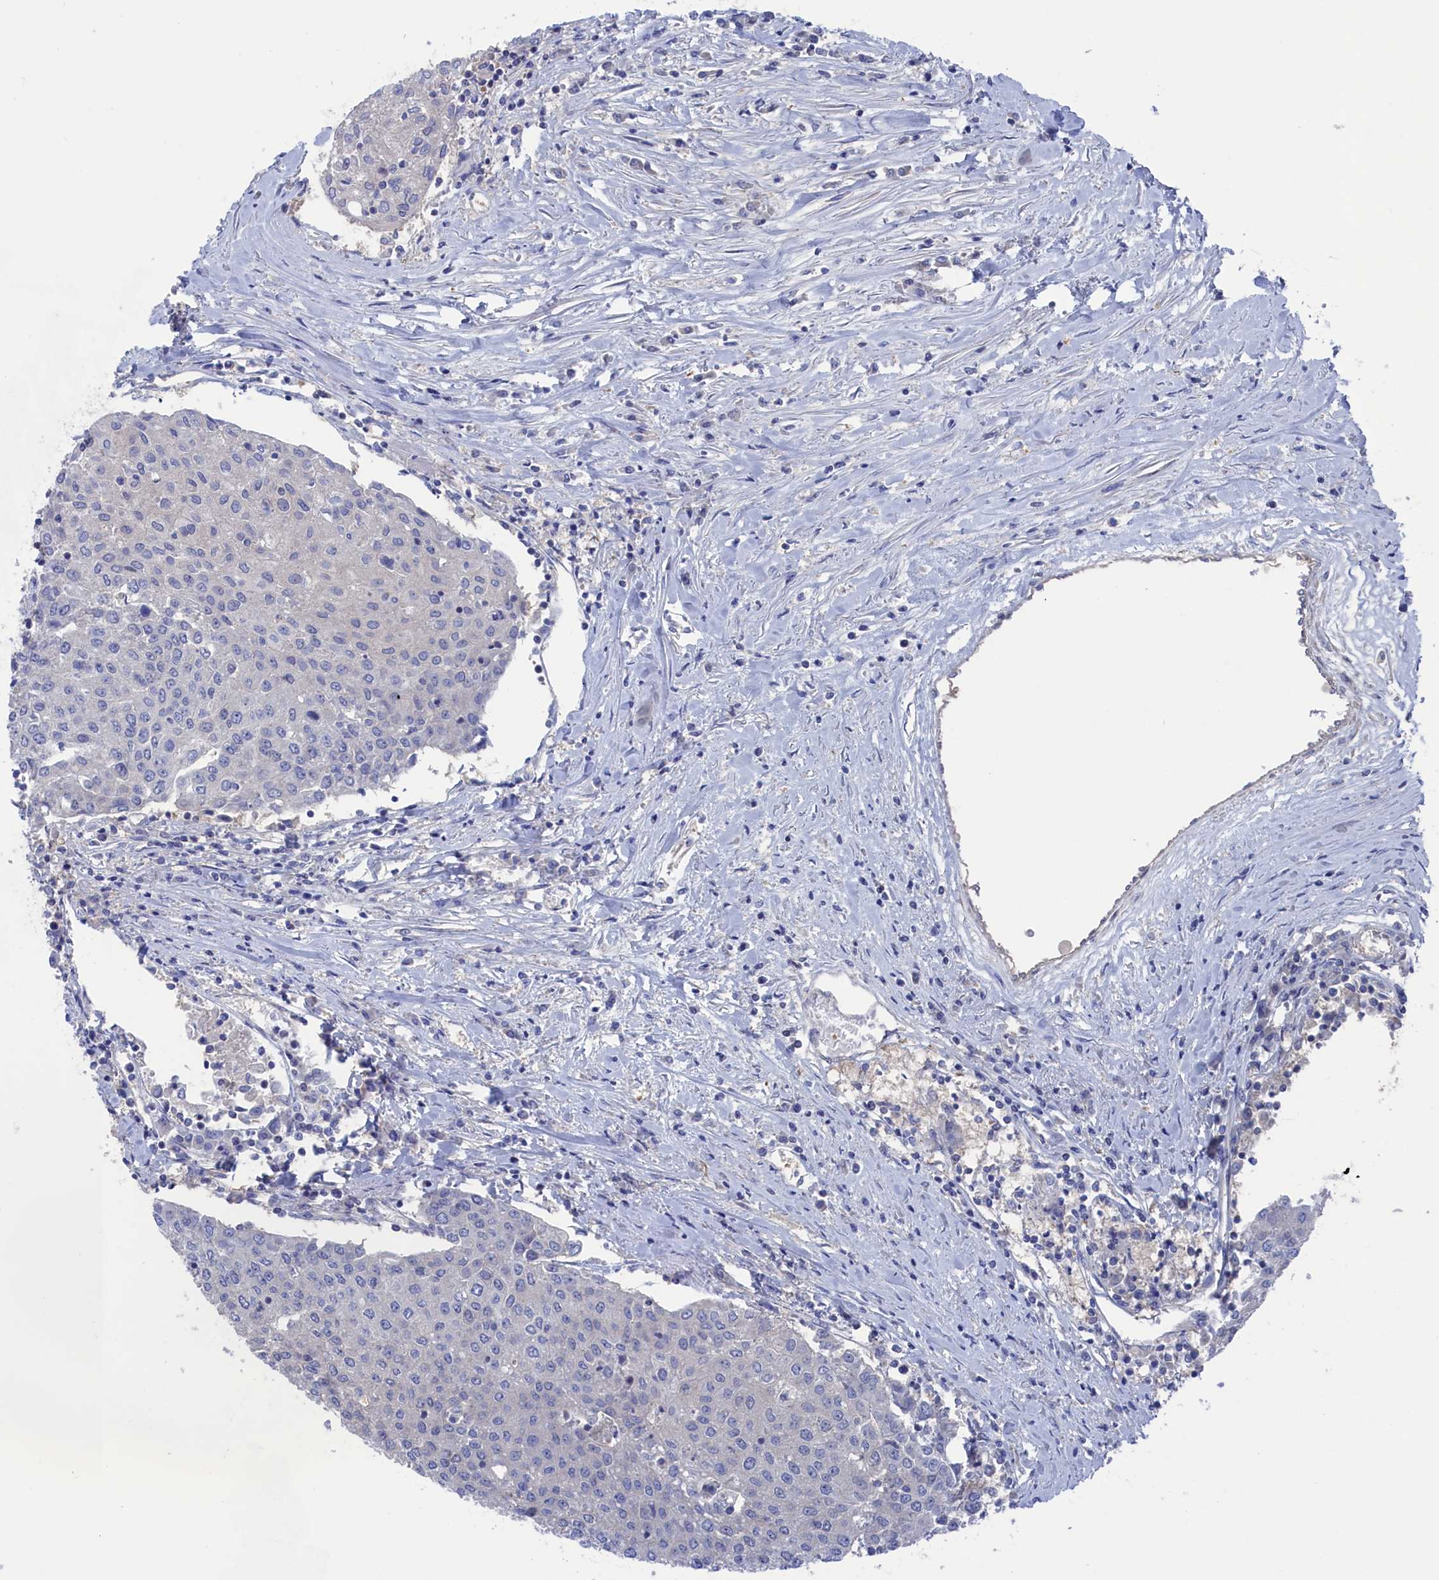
{"staining": {"intensity": "negative", "quantity": "none", "location": "none"}, "tissue": "urothelial cancer", "cell_type": "Tumor cells", "image_type": "cancer", "snomed": [{"axis": "morphology", "description": "Urothelial carcinoma, High grade"}, {"axis": "topography", "description": "Urinary bladder"}], "caption": "DAB (3,3'-diaminobenzidine) immunohistochemical staining of human urothelial carcinoma (high-grade) displays no significant staining in tumor cells. The staining is performed using DAB brown chromogen with nuclei counter-stained in using hematoxylin.", "gene": "NUTF2", "patient": {"sex": "female", "age": 85}}